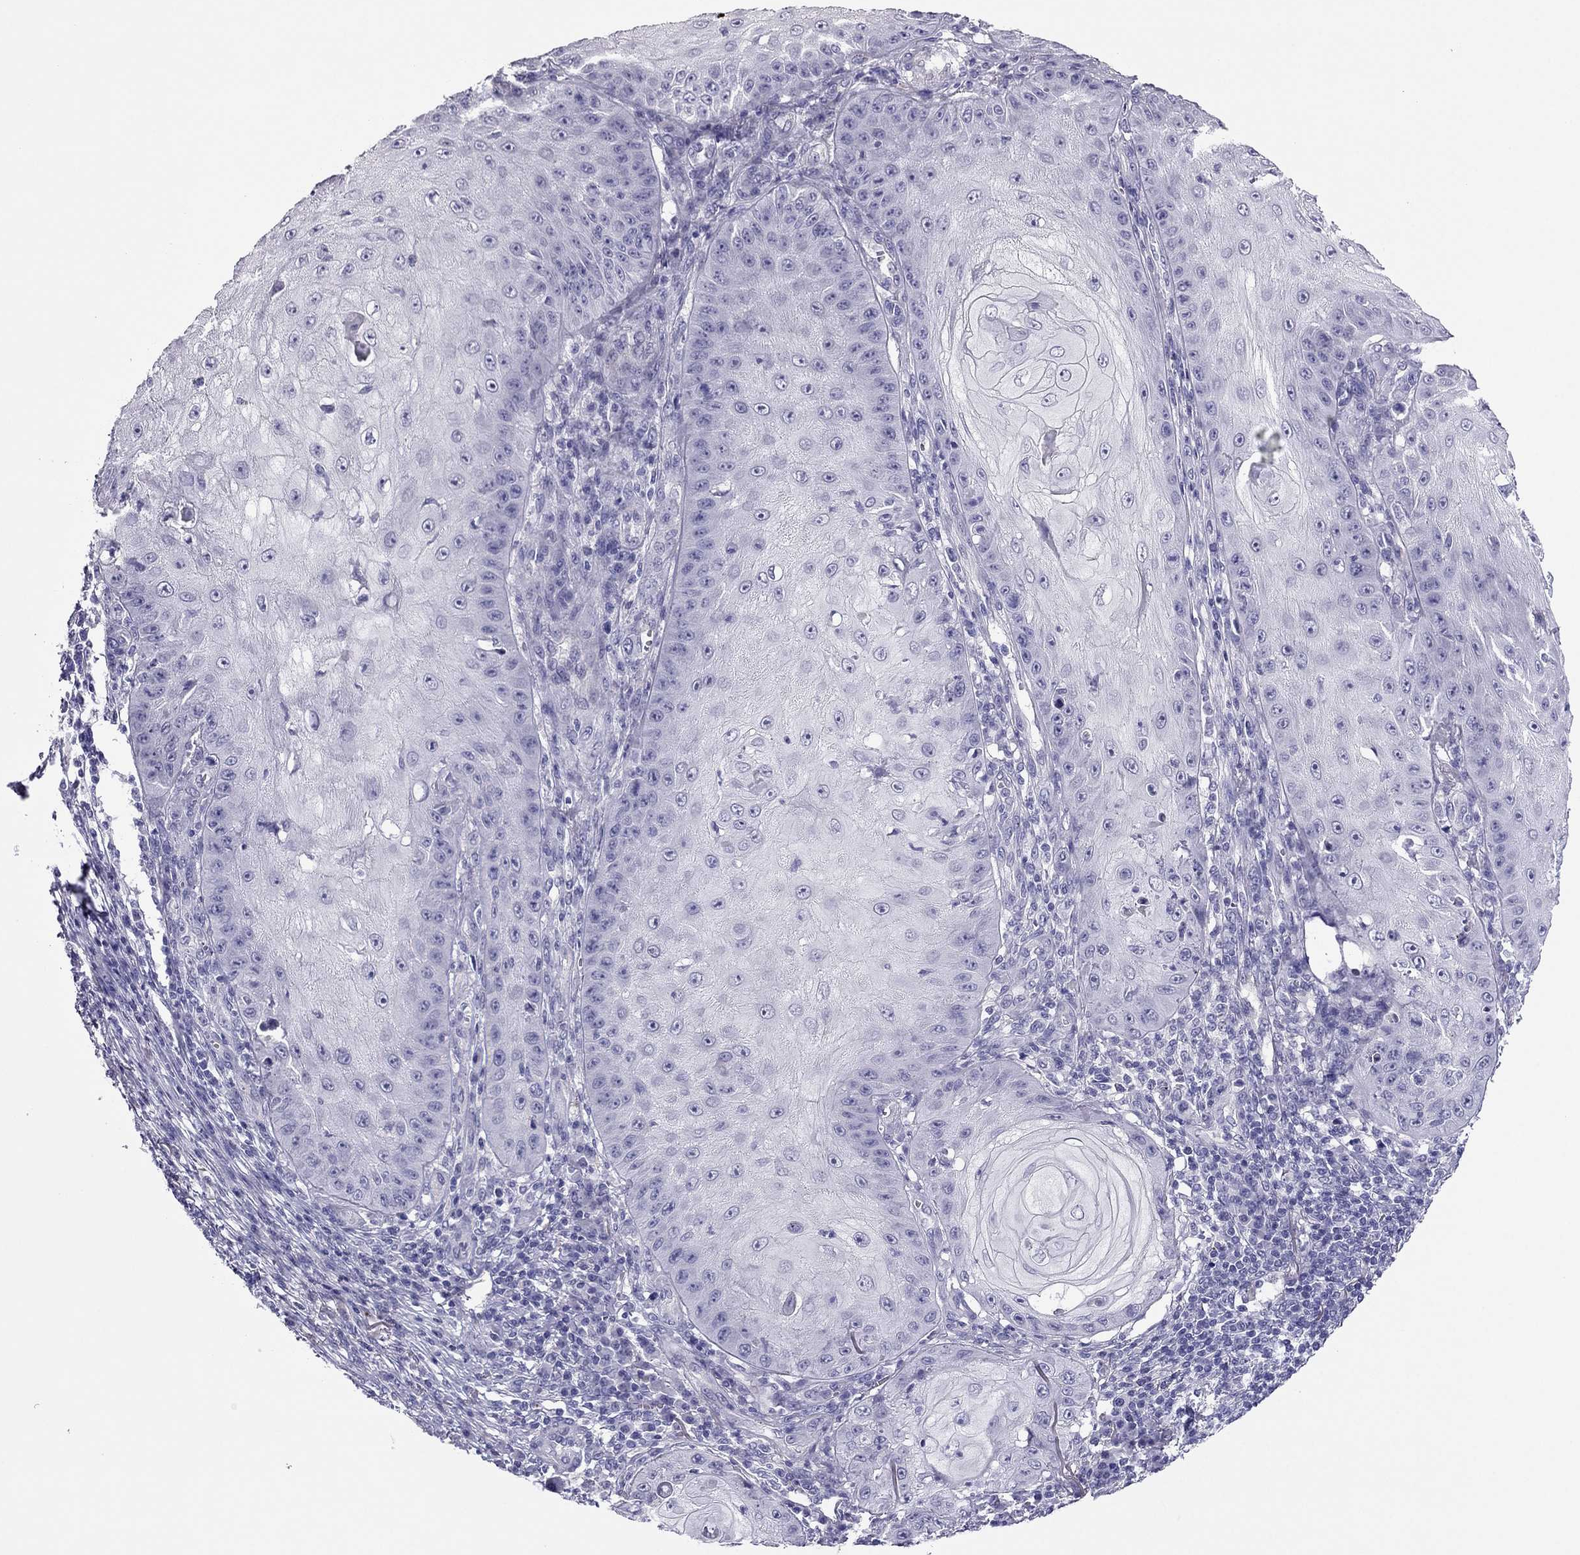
{"staining": {"intensity": "negative", "quantity": "none", "location": "none"}, "tissue": "skin cancer", "cell_type": "Tumor cells", "image_type": "cancer", "snomed": [{"axis": "morphology", "description": "Squamous cell carcinoma, NOS"}, {"axis": "topography", "description": "Skin"}], "caption": "High magnification brightfield microscopy of squamous cell carcinoma (skin) stained with DAB (3,3'-diaminobenzidine) (brown) and counterstained with hematoxylin (blue): tumor cells show no significant staining.", "gene": "PDE6A", "patient": {"sex": "male", "age": 70}}